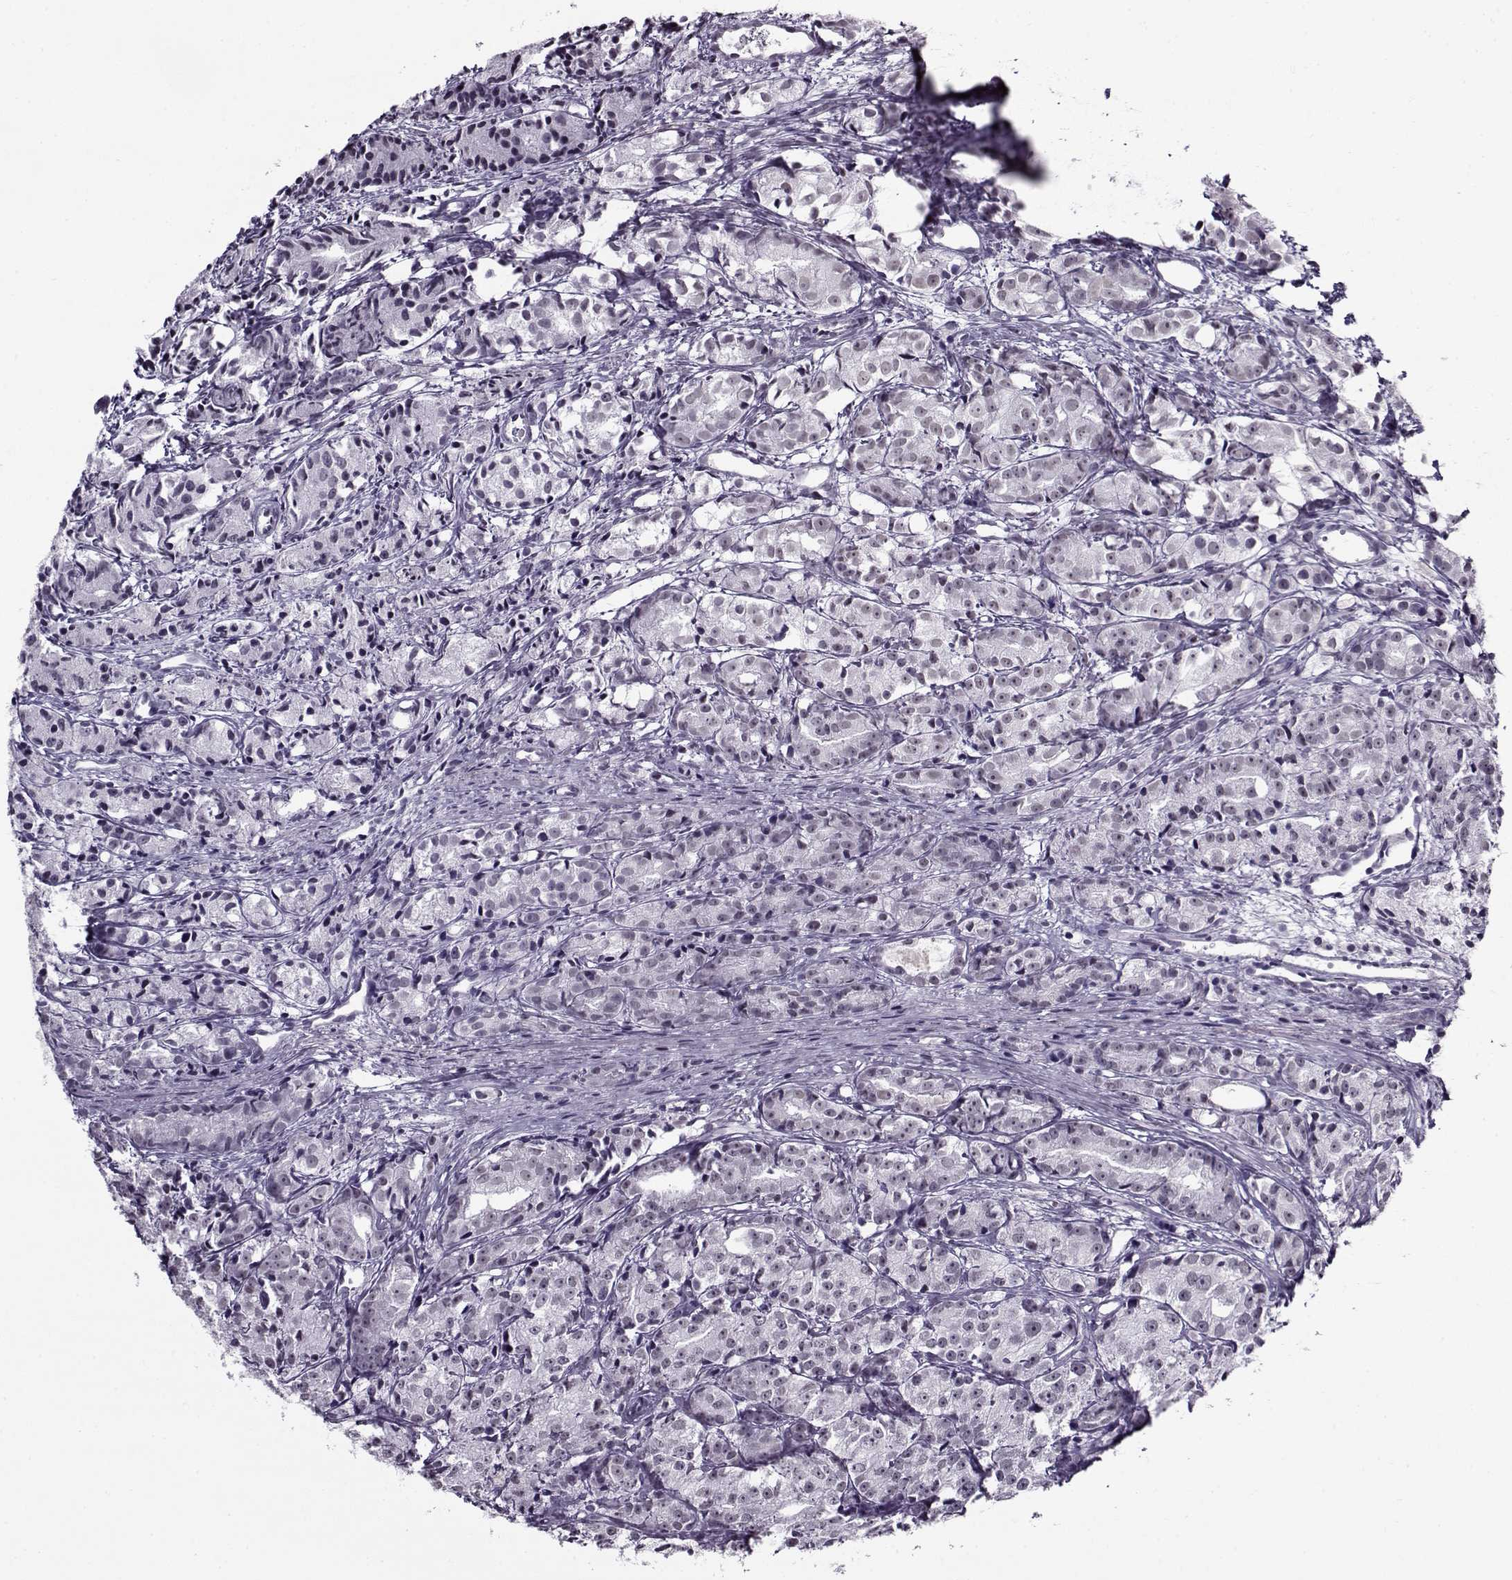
{"staining": {"intensity": "negative", "quantity": "none", "location": "none"}, "tissue": "prostate cancer", "cell_type": "Tumor cells", "image_type": "cancer", "snomed": [{"axis": "morphology", "description": "Adenocarcinoma, Medium grade"}, {"axis": "topography", "description": "Prostate"}], "caption": "DAB (3,3'-diaminobenzidine) immunohistochemical staining of human adenocarcinoma (medium-grade) (prostate) reveals no significant positivity in tumor cells.", "gene": "PRMT8", "patient": {"sex": "male", "age": 74}}